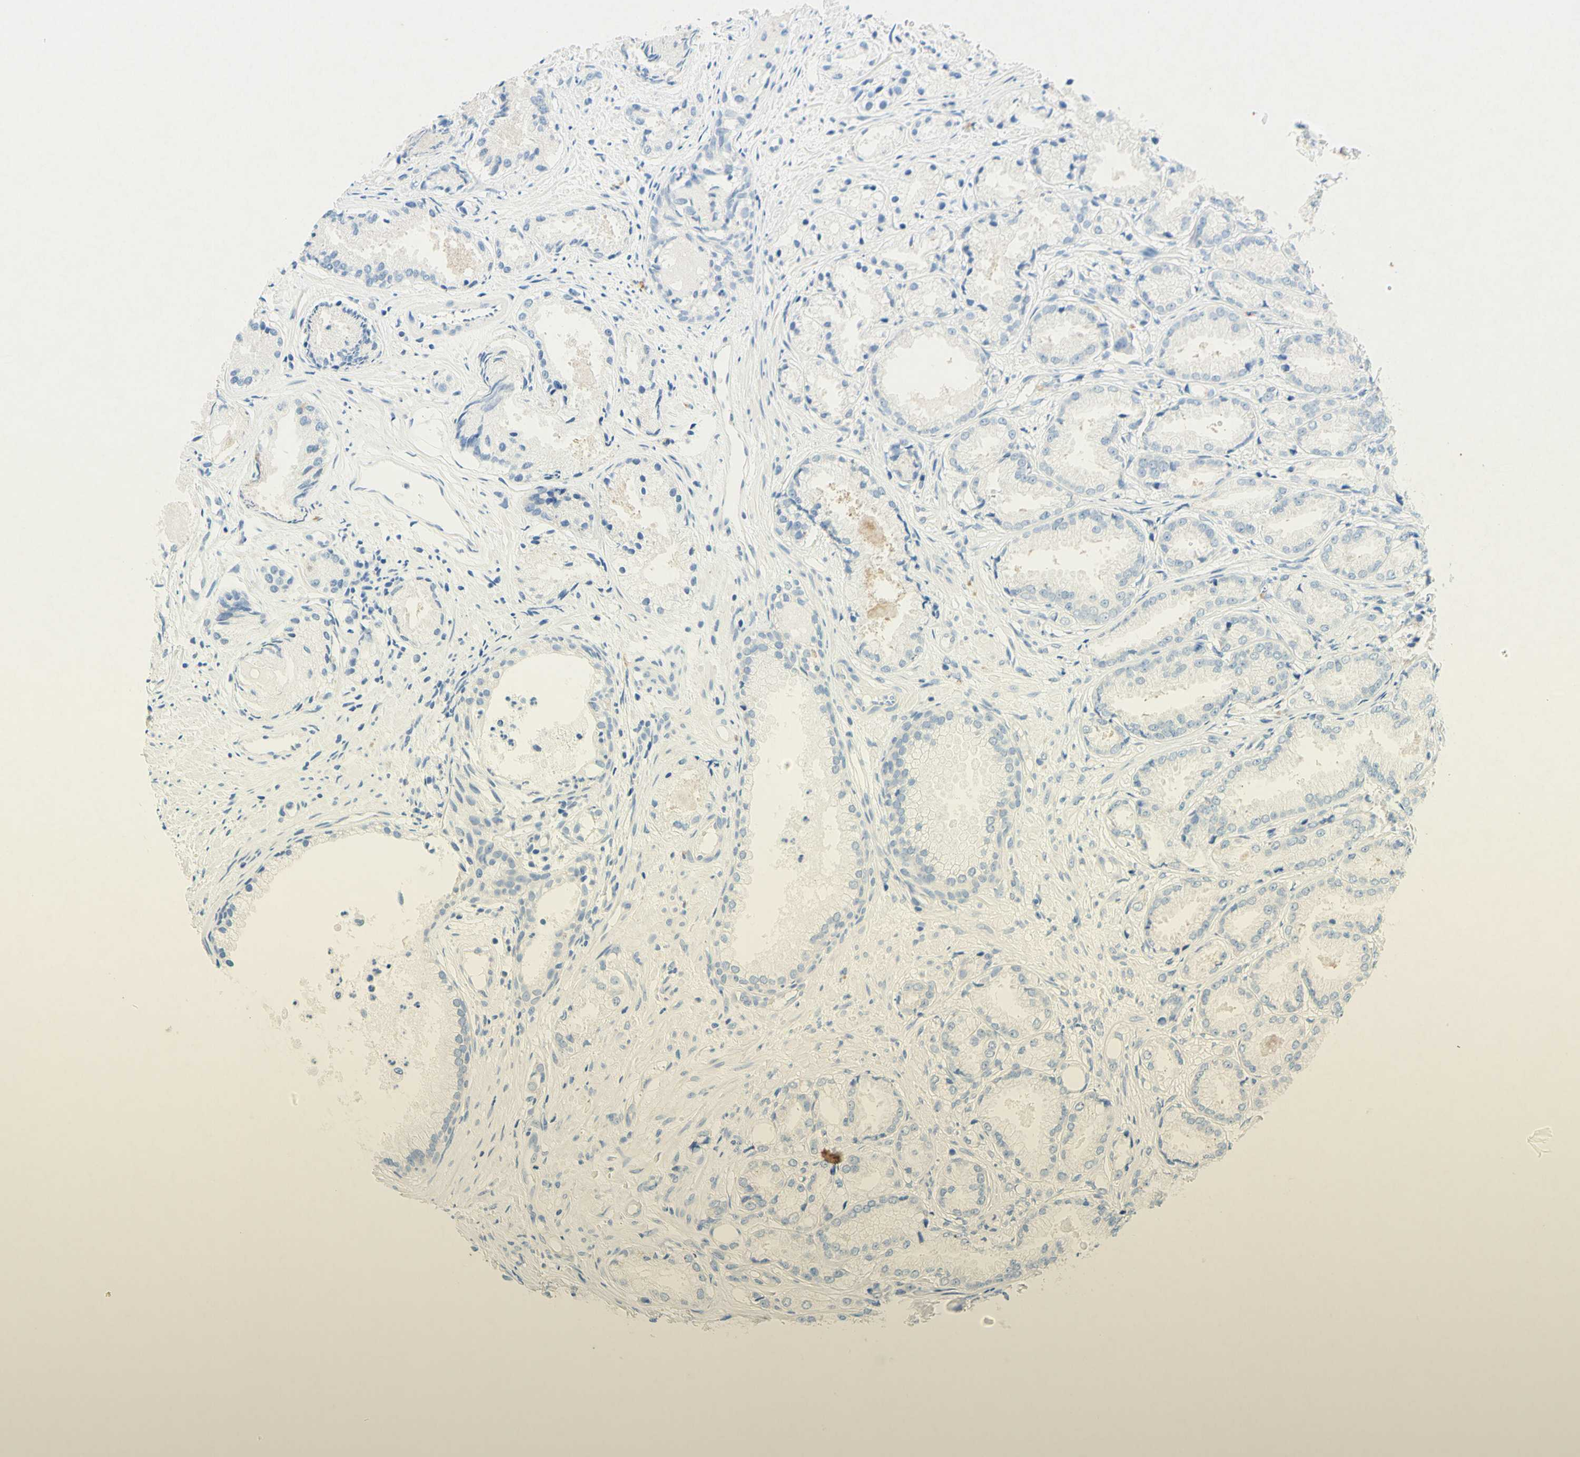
{"staining": {"intensity": "negative", "quantity": "none", "location": "none"}, "tissue": "prostate cancer", "cell_type": "Tumor cells", "image_type": "cancer", "snomed": [{"axis": "morphology", "description": "Adenocarcinoma, Low grade"}, {"axis": "topography", "description": "Prostate"}], "caption": "Tumor cells show no significant staining in prostate cancer (low-grade adenocarcinoma).", "gene": "SLC46A1", "patient": {"sex": "male", "age": 72}}